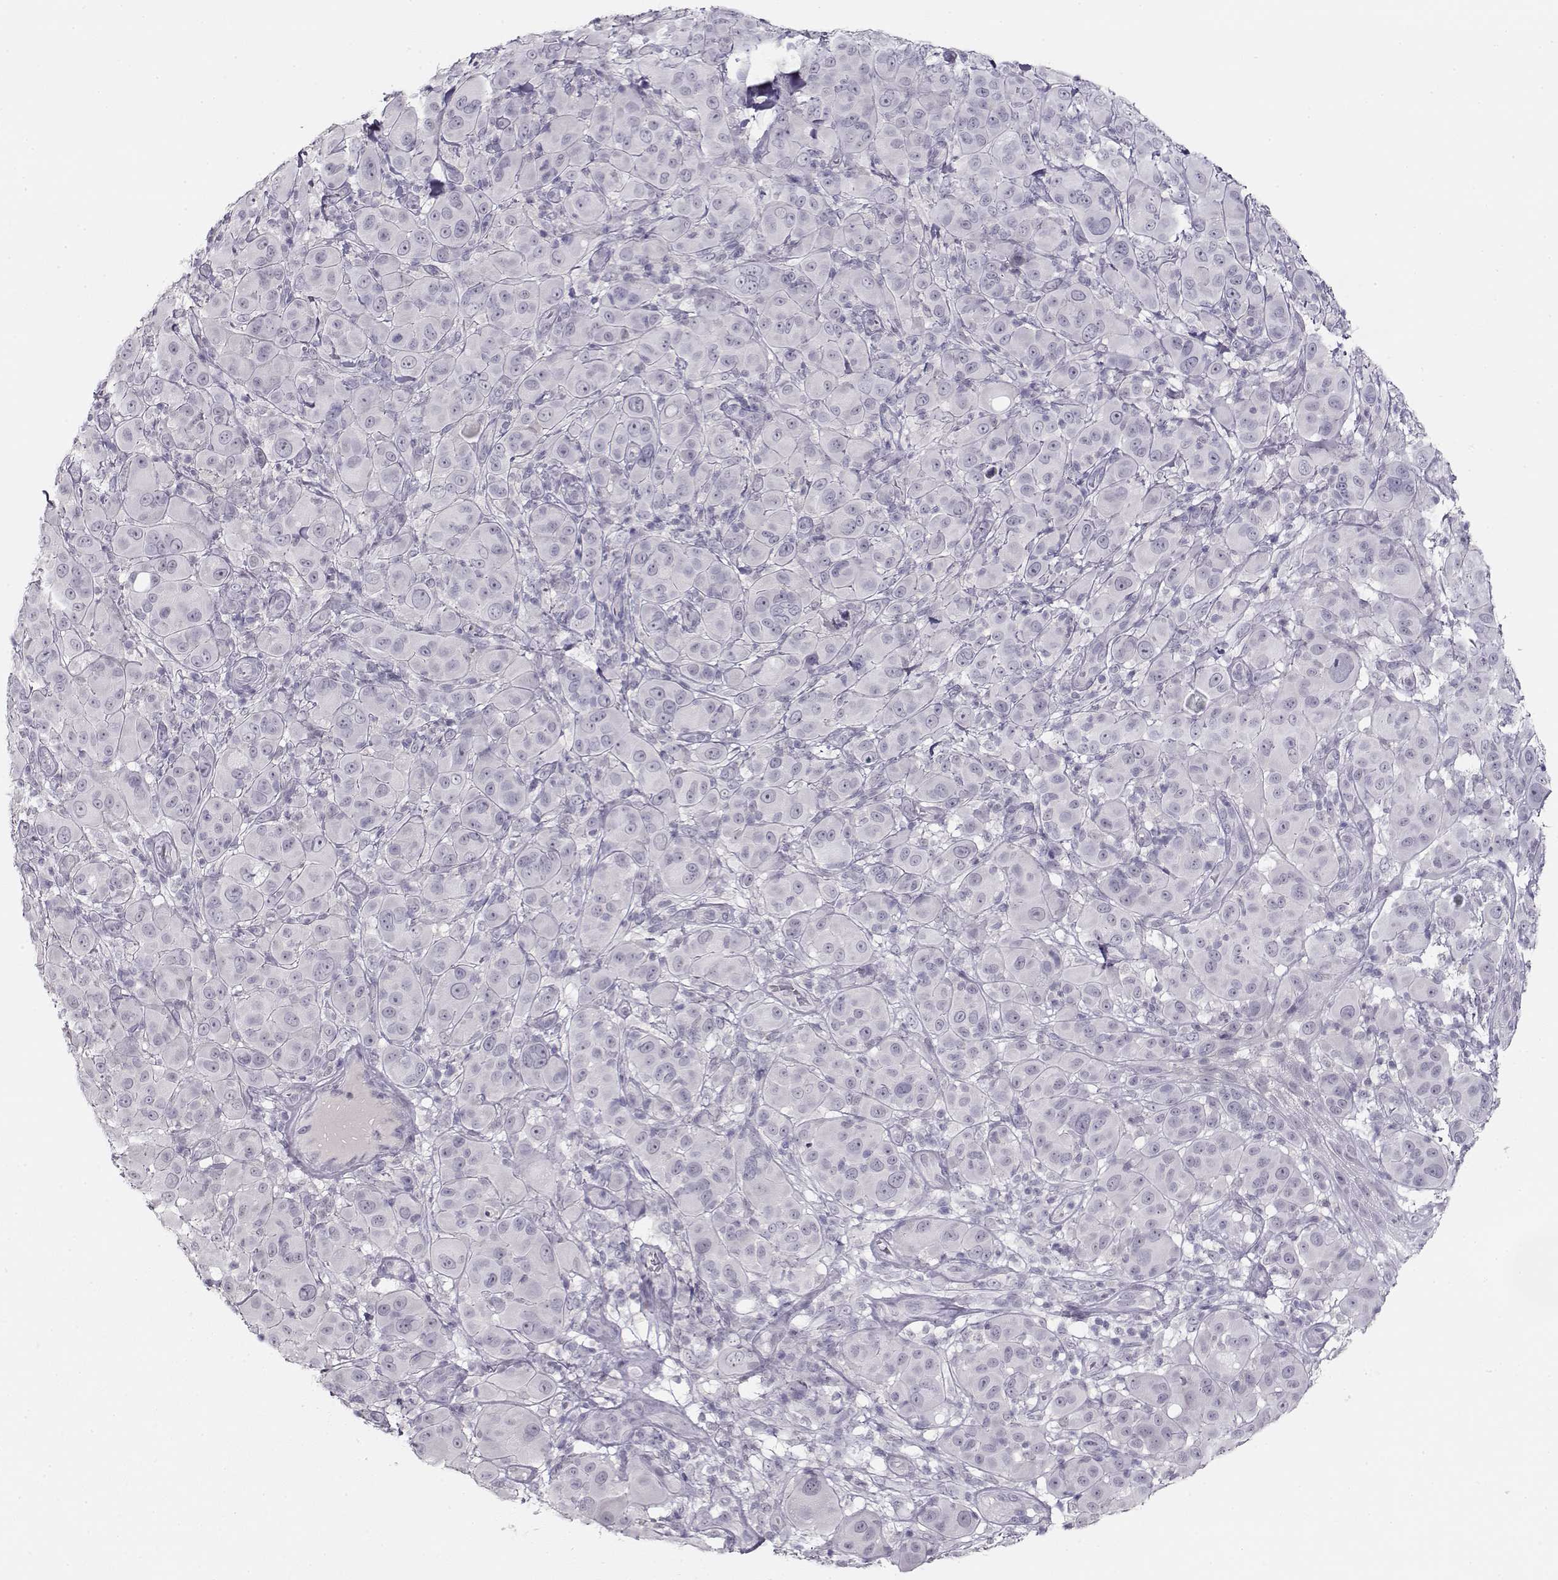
{"staining": {"intensity": "negative", "quantity": "none", "location": "none"}, "tissue": "melanoma", "cell_type": "Tumor cells", "image_type": "cancer", "snomed": [{"axis": "morphology", "description": "Malignant melanoma, NOS"}, {"axis": "topography", "description": "Skin"}], "caption": "An image of melanoma stained for a protein reveals no brown staining in tumor cells.", "gene": "IMPG1", "patient": {"sex": "female", "age": 87}}